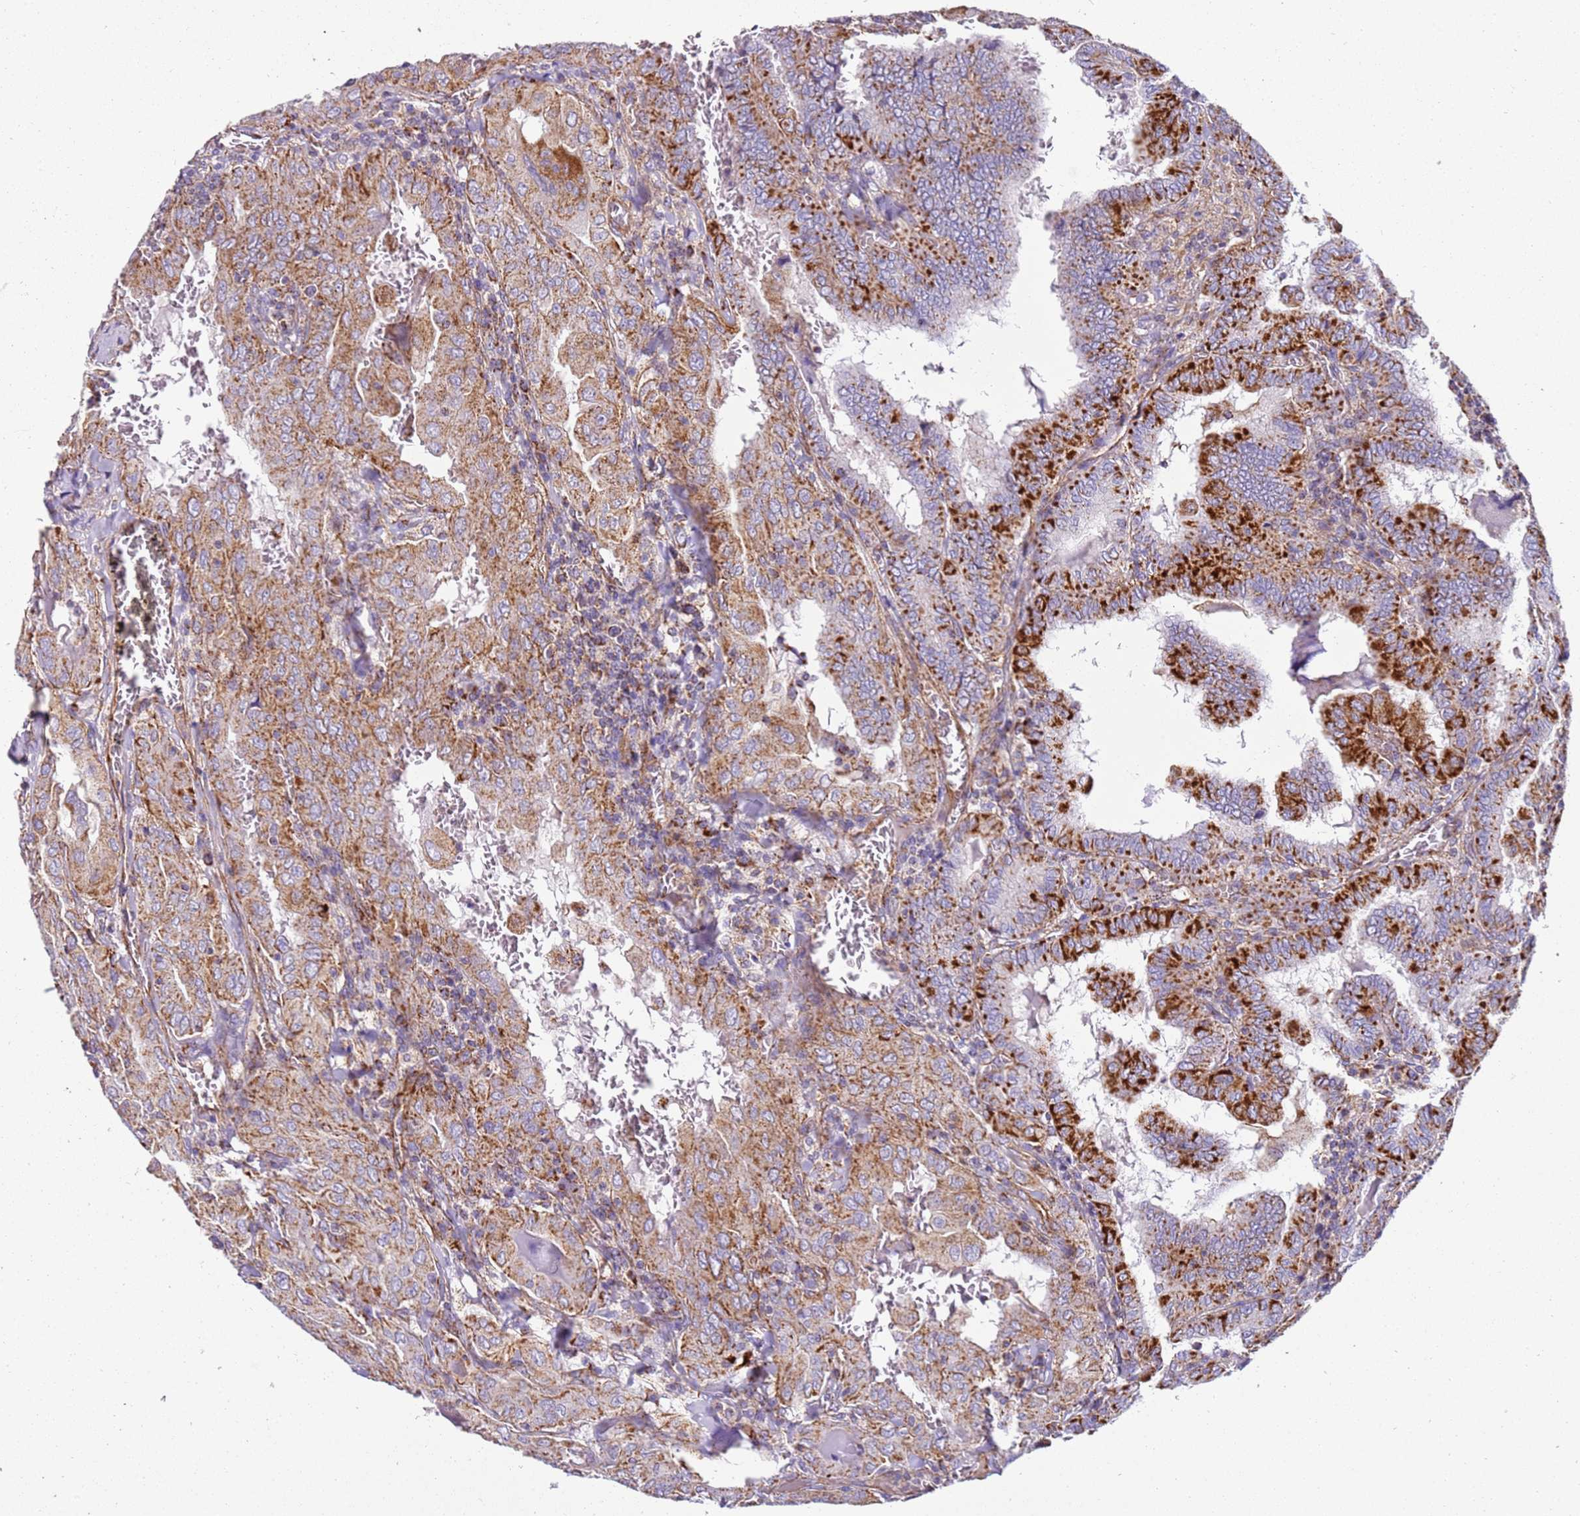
{"staining": {"intensity": "moderate", "quantity": ">75%", "location": "cytoplasmic/membranous"}, "tissue": "thyroid cancer", "cell_type": "Tumor cells", "image_type": "cancer", "snomed": [{"axis": "morphology", "description": "Papillary adenocarcinoma, NOS"}, {"axis": "topography", "description": "Thyroid gland"}], "caption": "An image of thyroid cancer stained for a protein demonstrates moderate cytoplasmic/membranous brown staining in tumor cells. The staining was performed using DAB to visualize the protein expression in brown, while the nuclei were stained in blue with hematoxylin (Magnification: 20x).", "gene": "MRPL20", "patient": {"sex": "female", "age": 72}}